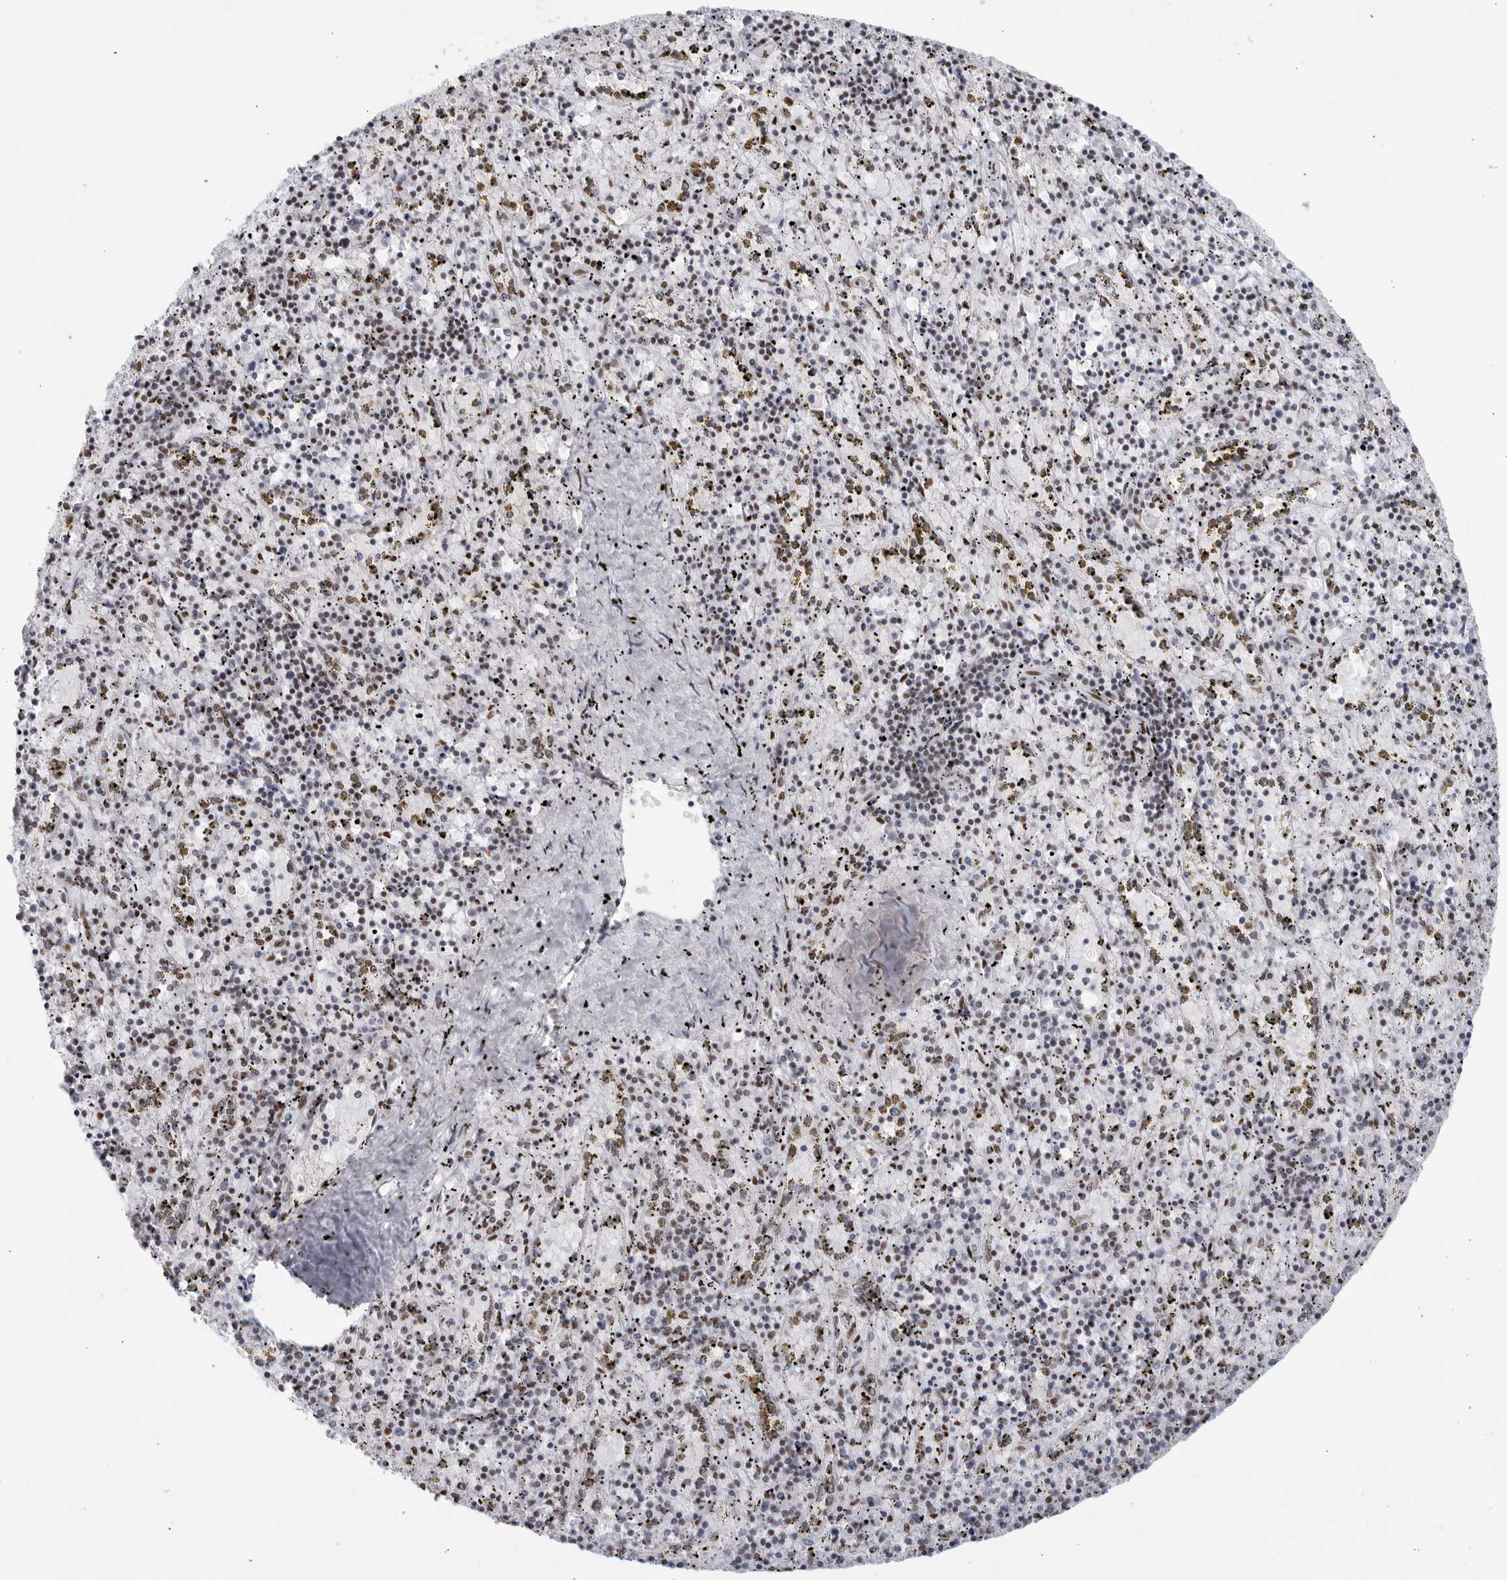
{"staining": {"intensity": "moderate", "quantity": "<25%", "location": "nuclear"}, "tissue": "spleen", "cell_type": "Cells in red pulp", "image_type": "normal", "snomed": [{"axis": "morphology", "description": "Normal tissue, NOS"}, {"axis": "topography", "description": "Spleen"}], "caption": "Immunohistochemical staining of unremarkable spleen shows moderate nuclear protein staining in approximately <25% of cells in red pulp. (DAB (3,3'-diaminobenzidine) IHC with brightfield microscopy, high magnification).", "gene": "HP1BP3", "patient": {"sex": "male", "age": 11}}